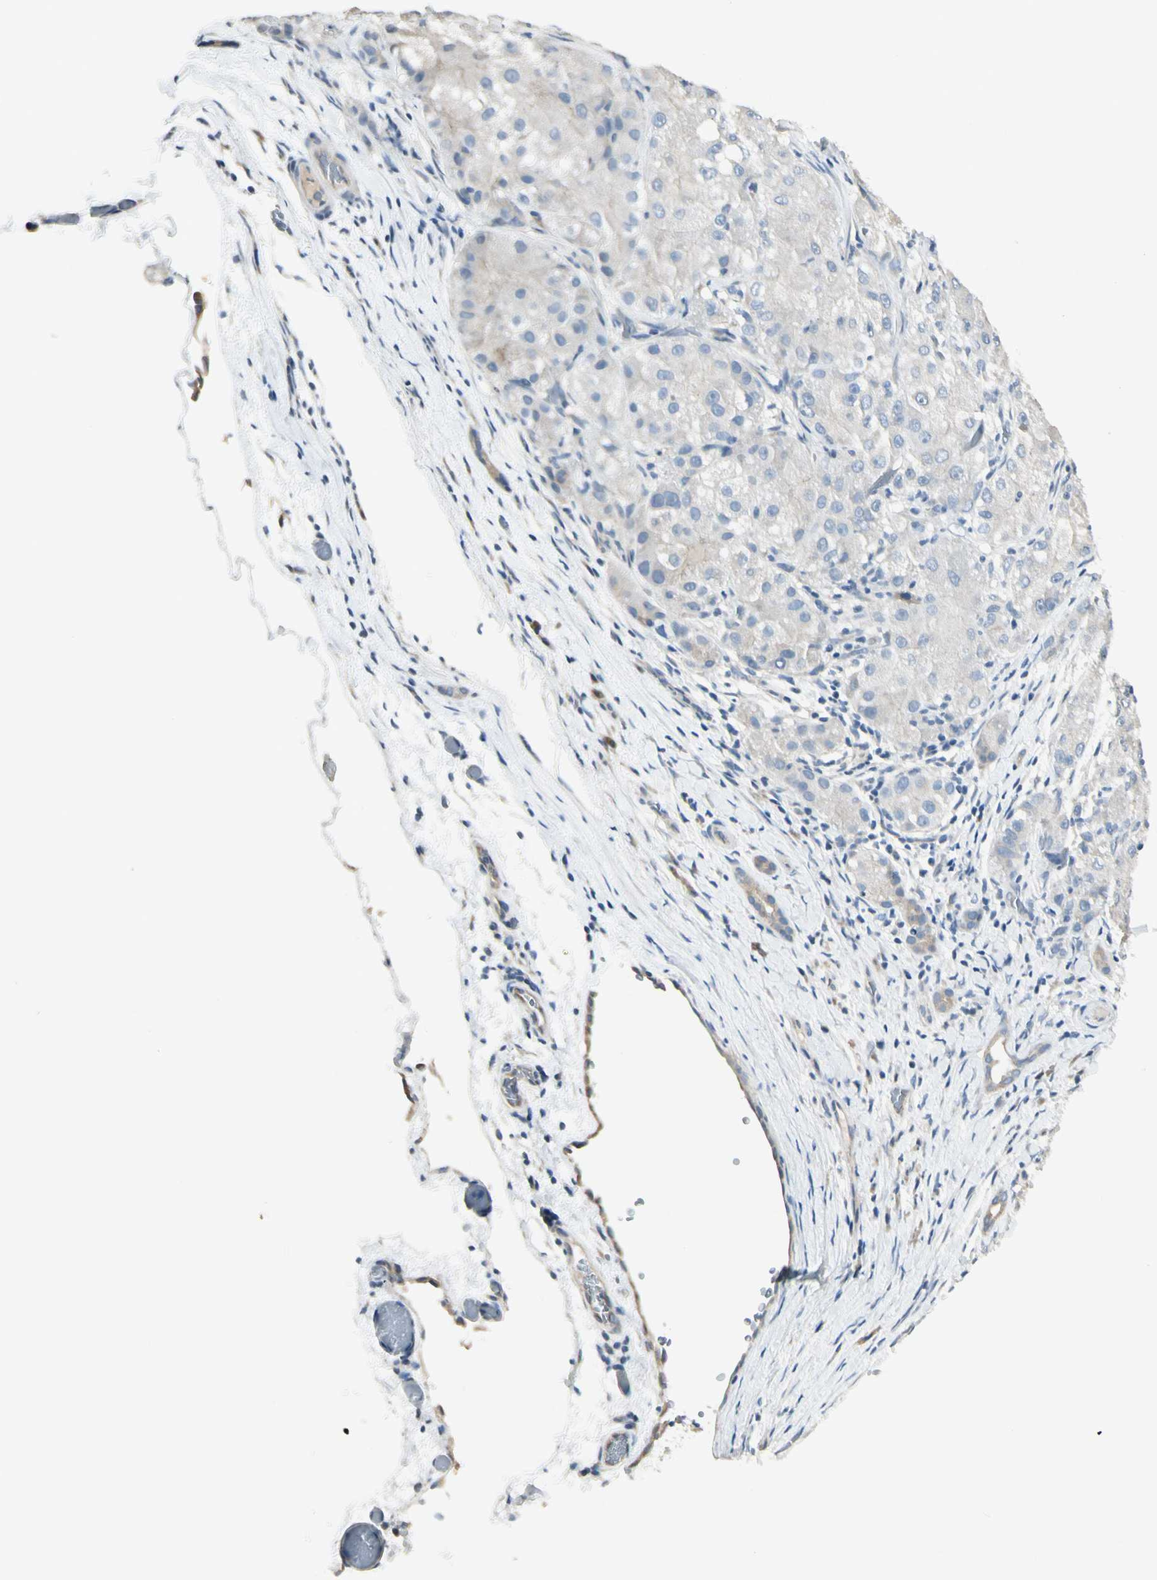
{"staining": {"intensity": "negative", "quantity": "none", "location": "none"}, "tissue": "liver cancer", "cell_type": "Tumor cells", "image_type": "cancer", "snomed": [{"axis": "morphology", "description": "Carcinoma, Hepatocellular, NOS"}, {"axis": "topography", "description": "Liver"}], "caption": "A photomicrograph of hepatocellular carcinoma (liver) stained for a protein exhibits no brown staining in tumor cells.", "gene": "SPINK4", "patient": {"sex": "male", "age": 80}}